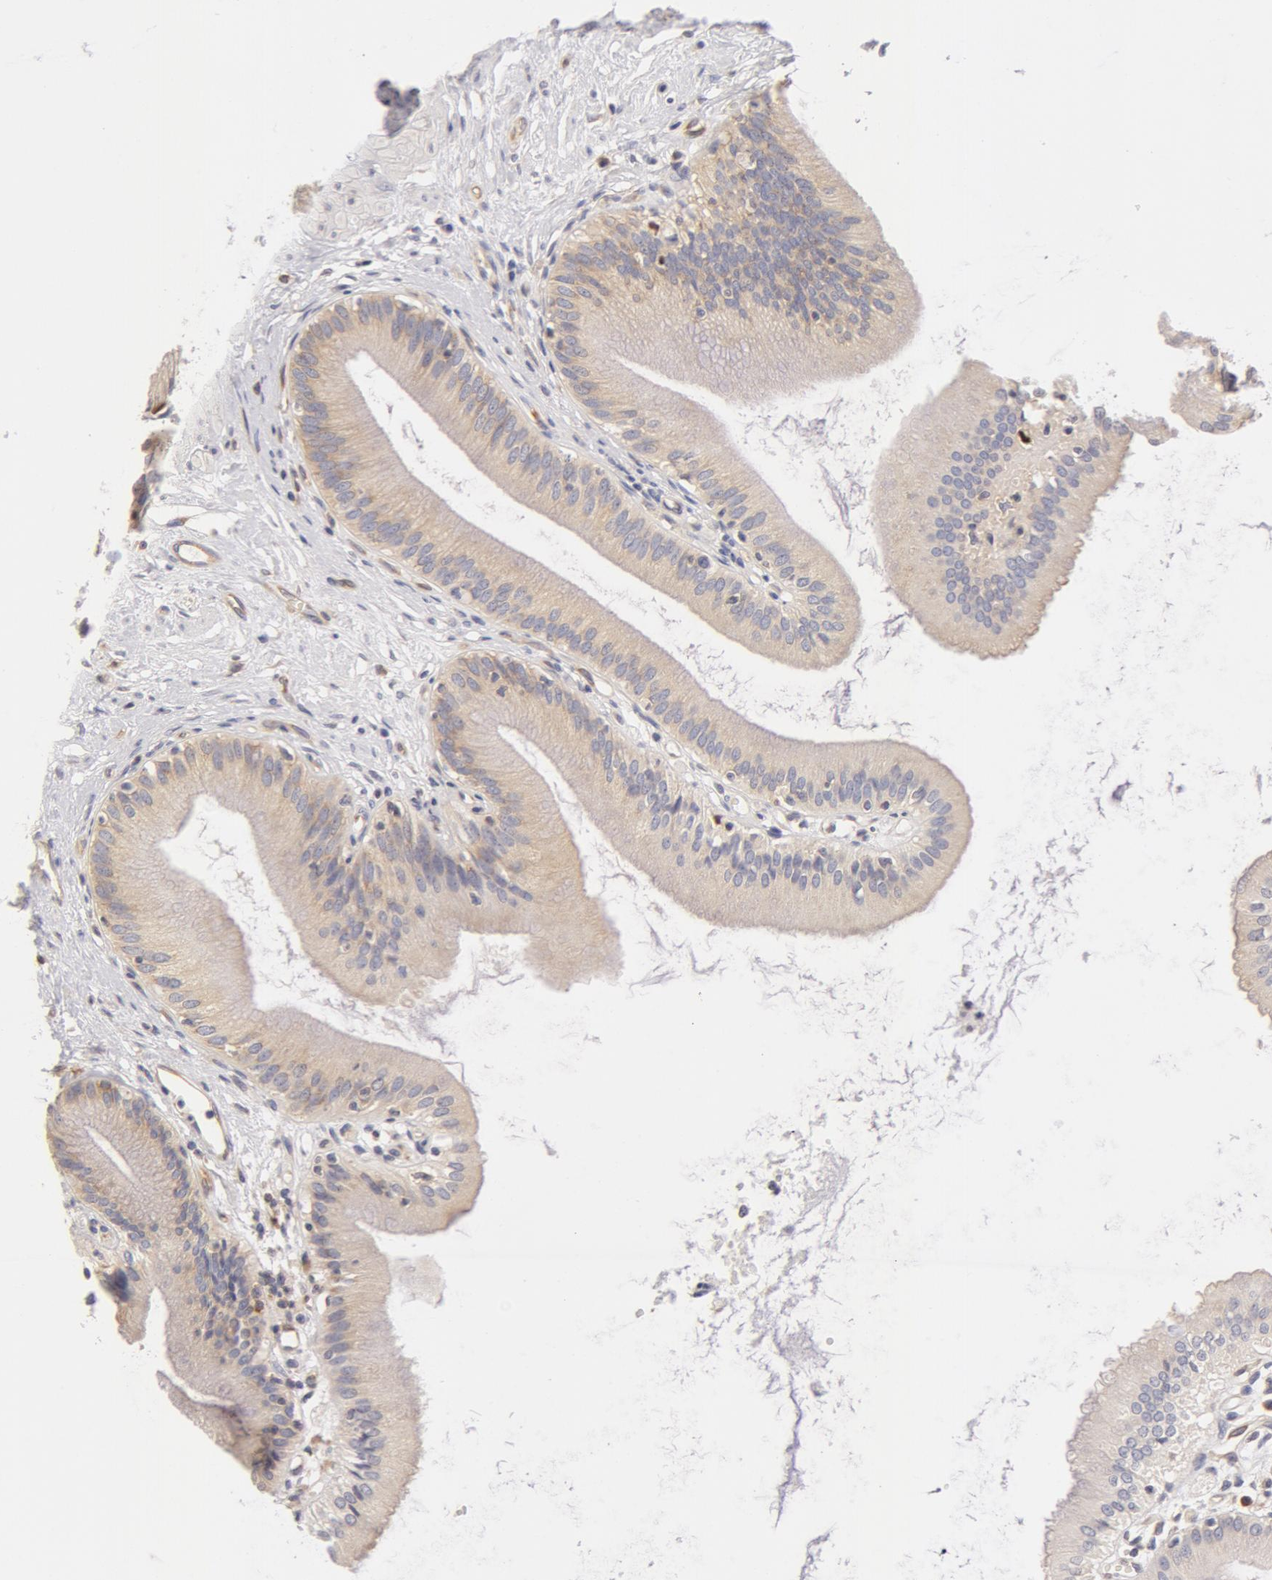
{"staining": {"intensity": "weak", "quantity": "25%-75%", "location": "none"}, "tissue": "gallbladder", "cell_type": "Glandular cells", "image_type": "normal", "snomed": [{"axis": "morphology", "description": "Normal tissue, NOS"}, {"axis": "topography", "description": "Gallbladder"}], "caption": "An image showing weak None staining in about 25%-75% of glandular cells in unremarkable gallbladder, as visualized by brown immunohistochemical staining.", "gene": "DDX3X", "patient": {"sex": "male", "age": 58}}